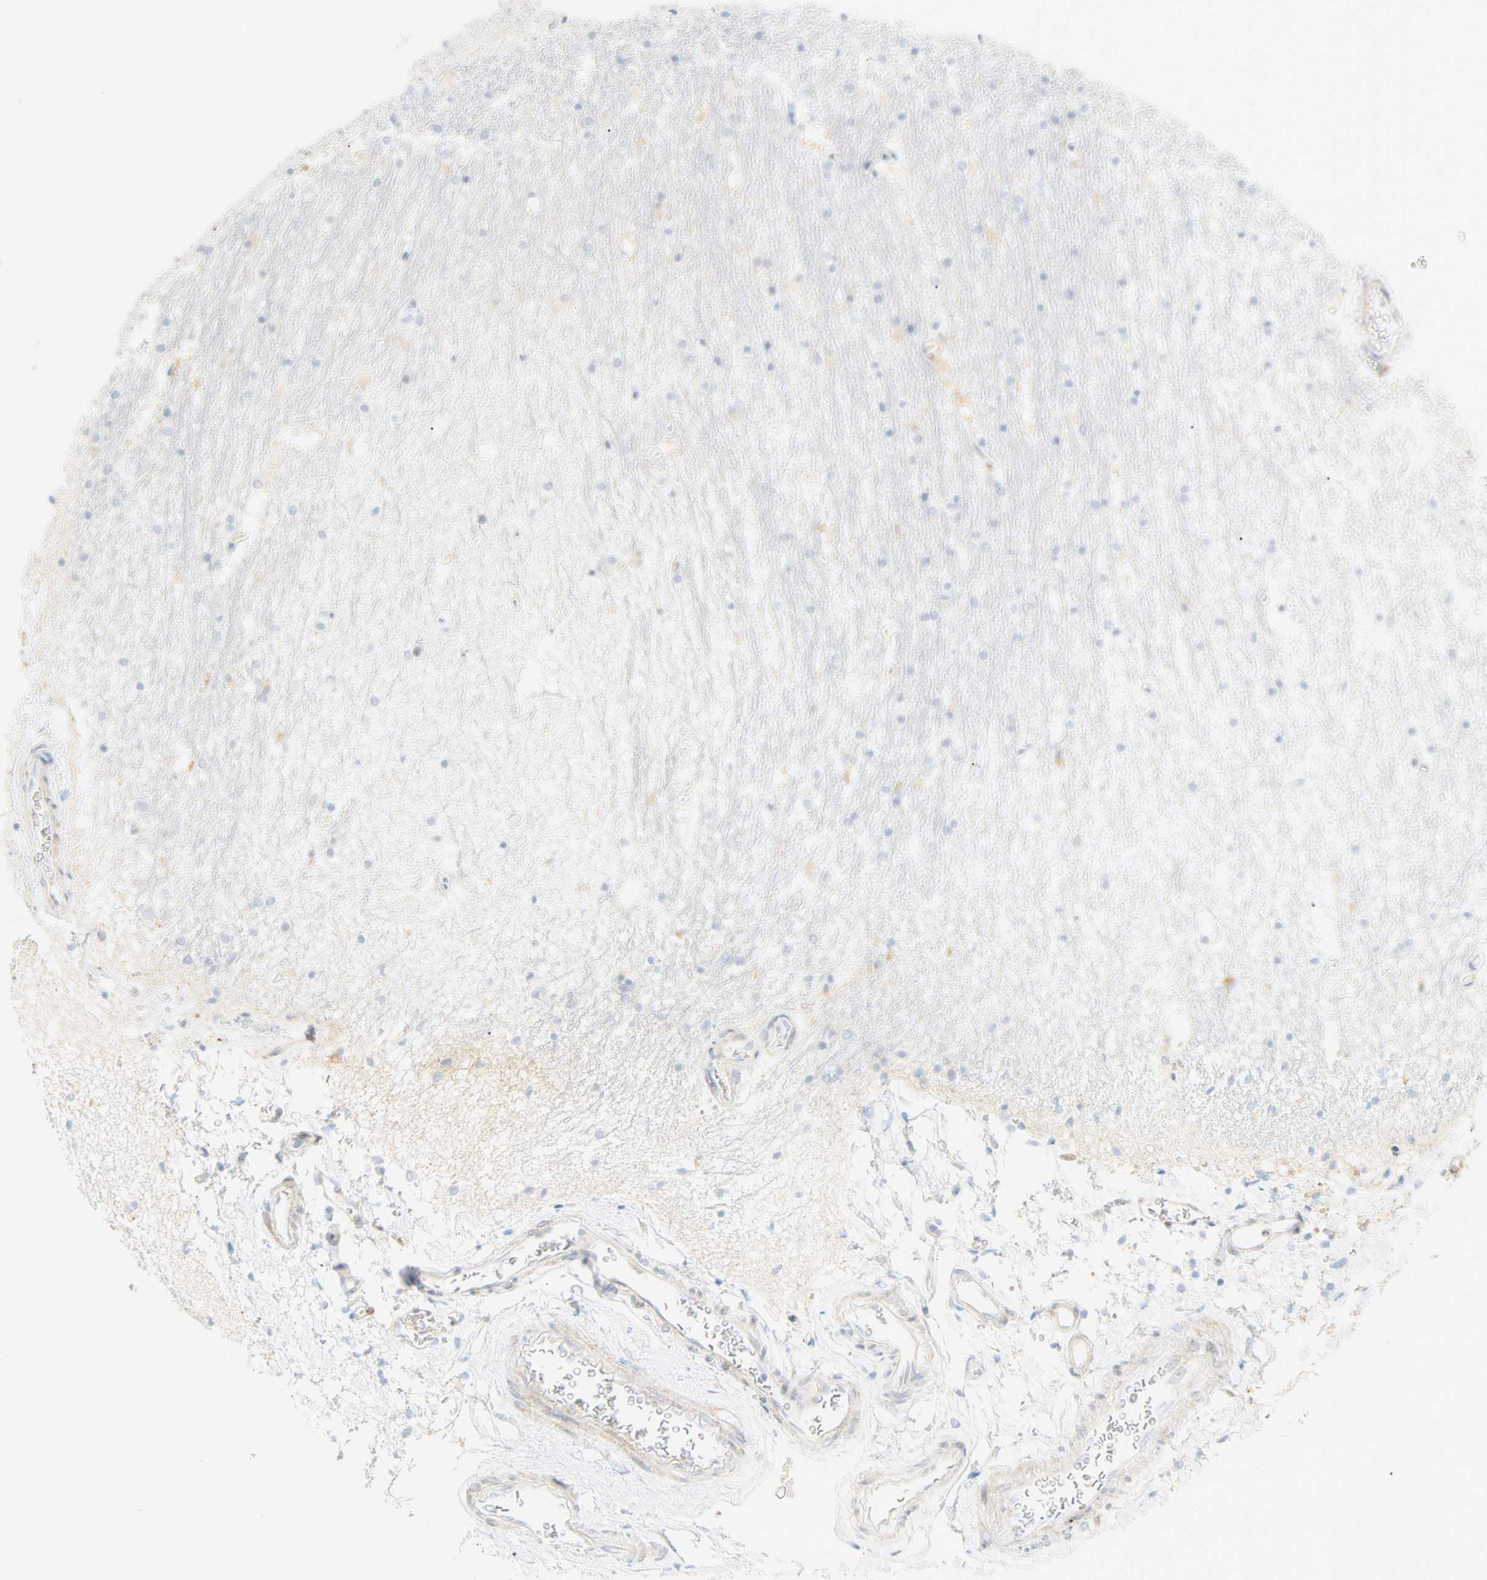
{"staining": {"intensity": "weak", "quantity": "<25%", "location": "nuclear"}, "tissue": "hippocampus", "cell_type": "Glial cells", "image_type": "normal", "snomed": [{"axis": "morphology", "description": "Normal tissue, NOS"}, {"axis": "topography", "description": "Hippocampus"}], "caption": "A histopathology image of human hippocampus is negative for staining in glial cells. (Stains: DAB (3,3'-diaminobenzidine) immunohistochemistry (IHC) with hematoxylin counter stain, Microscopy: brightfield microscopy at high magnification).", "gene": "SELENBP1", "patient": {"sex": "male", "age": 45}}